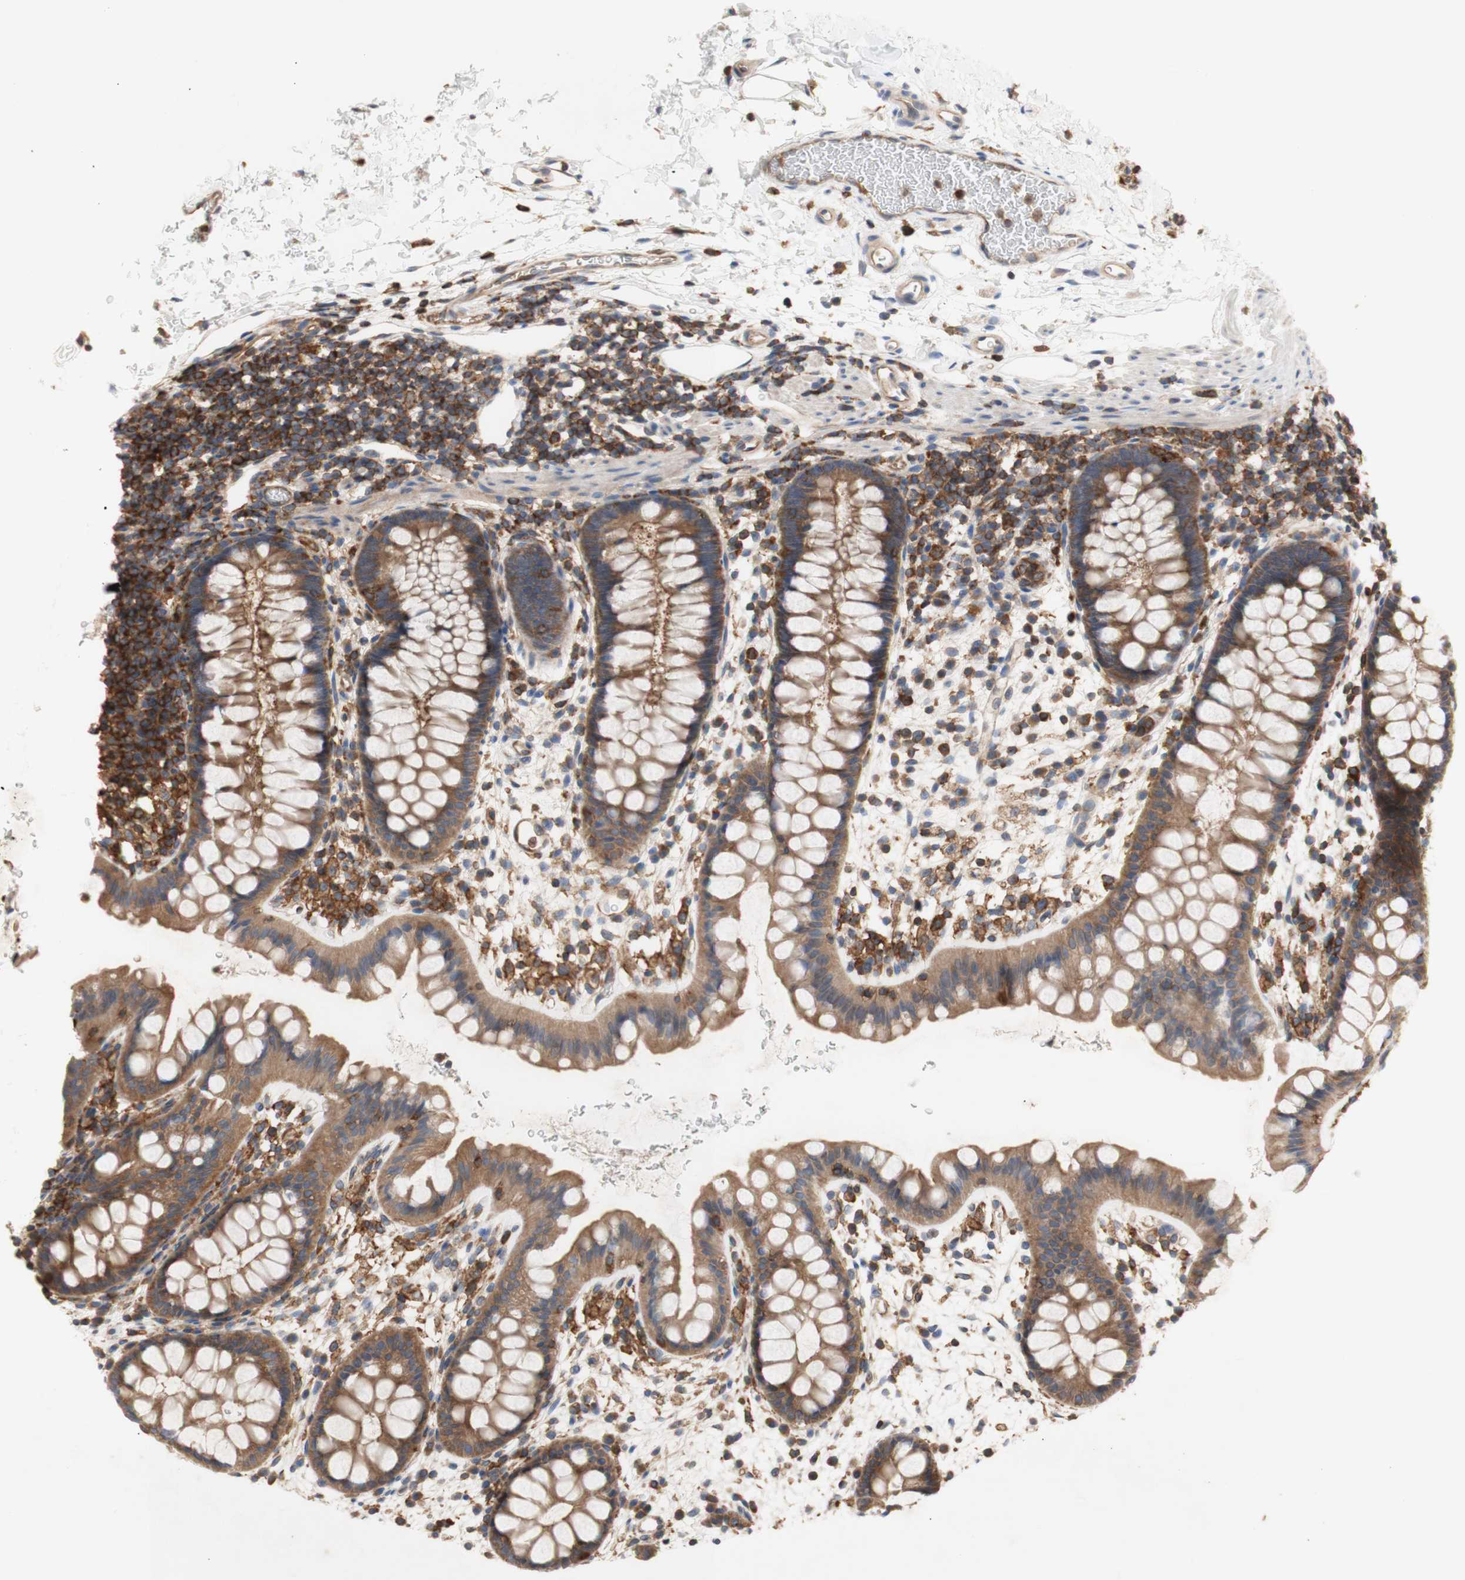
{"staining": {"intensity": "moderate", "quantity": ">75%", "location": "cytoplasmic/membranous"}, "tissue": "rectum", "cell_type": "Glandular cells", "image_type": "normal", "snomed": [{"axis": "morphology", "description": "Normal tissue, NOS"}, {"axis": "topography", "description": "Rectum"}], "caption": "Rectum stained for a protein (brown) shows moderate cytoplasmic/membranous positive positivity in approximately >75% of glandular cells.", "gene": "IKBKG", "patient": {"sex": "female", "age": 24}}